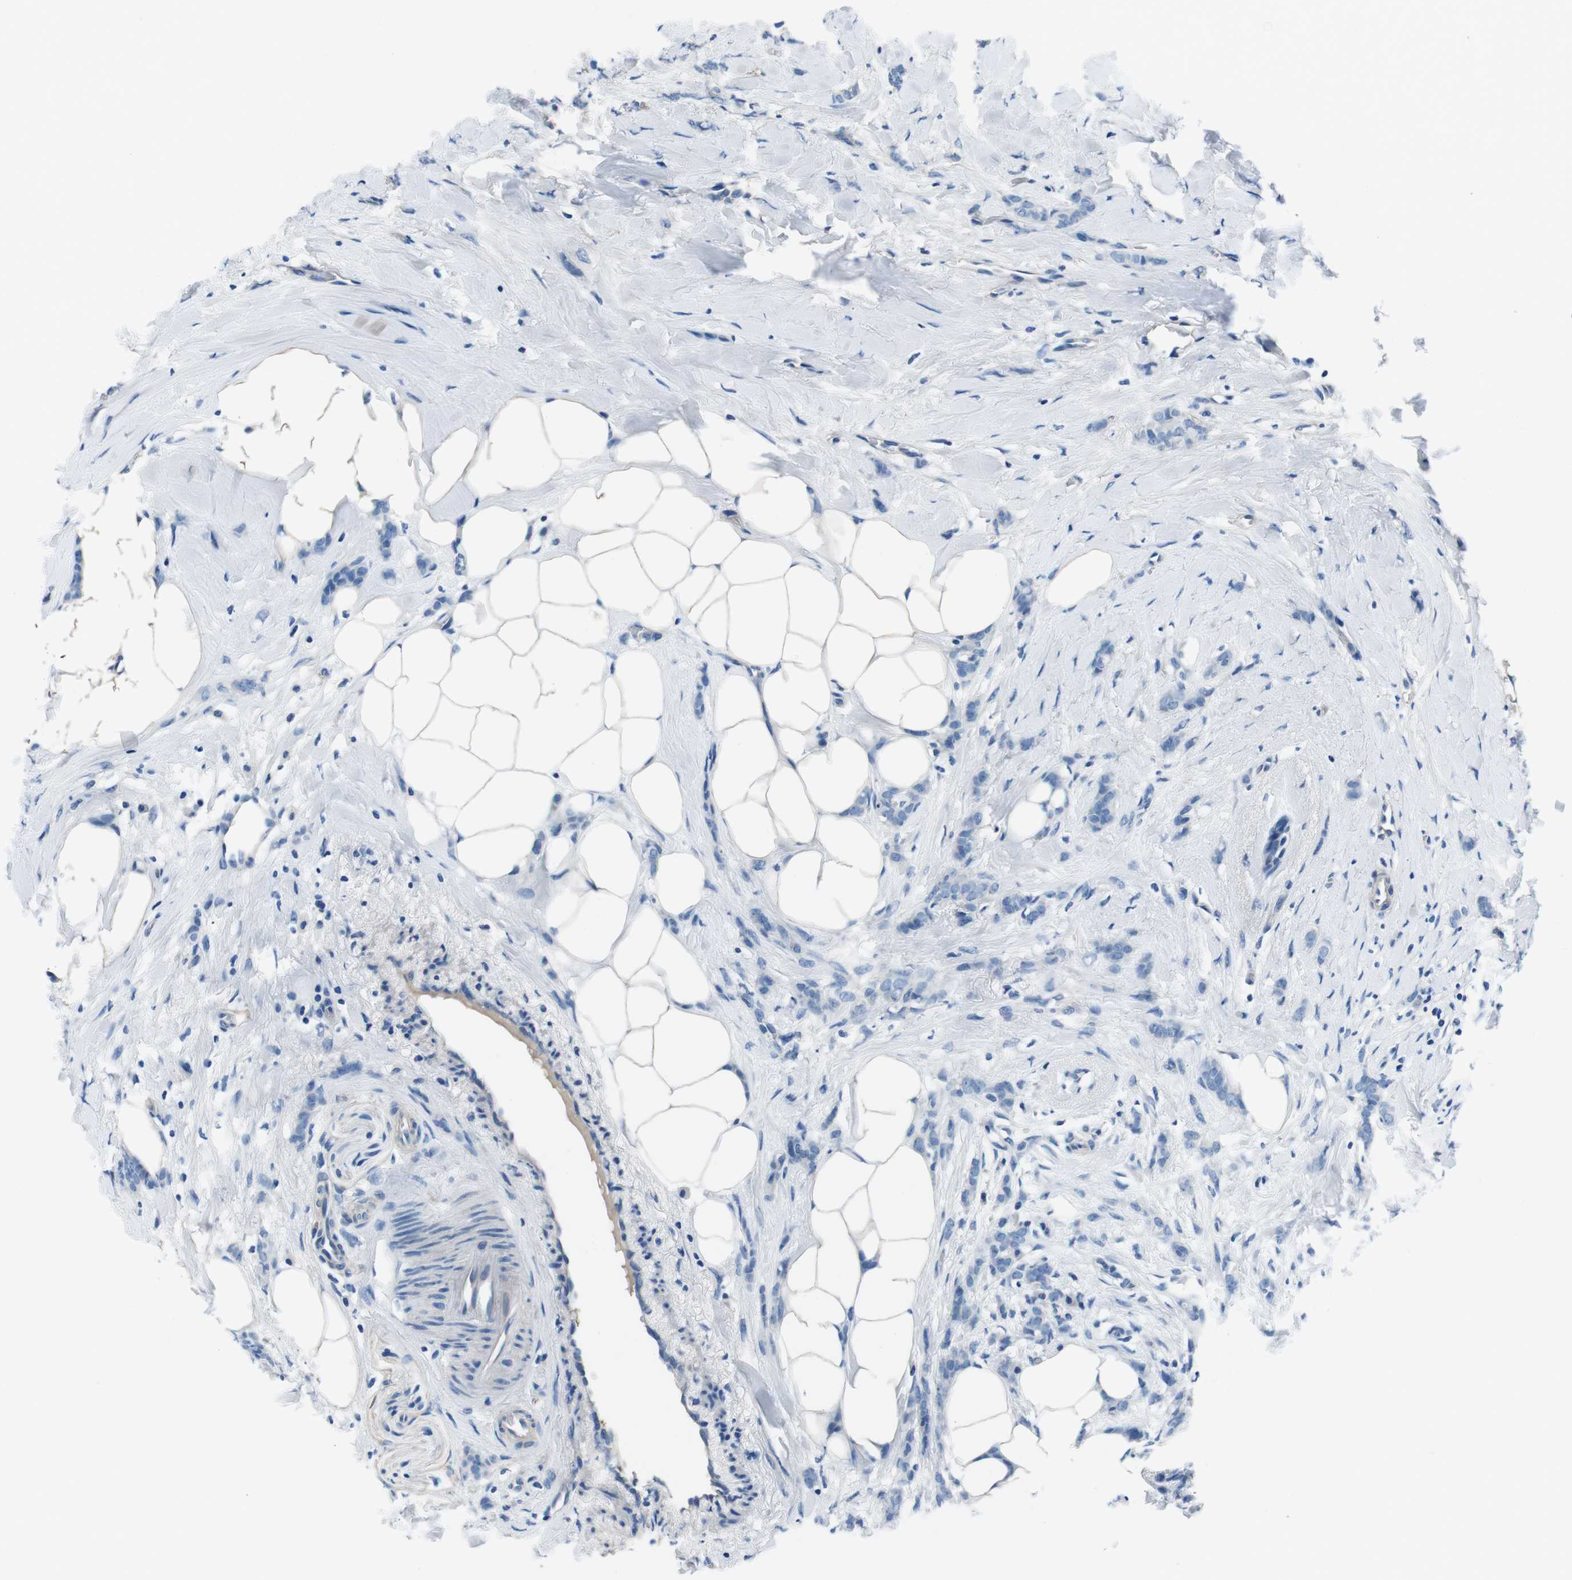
{"staining": {"intensity": "negative", "quantity": "none", "location": "none"}, "tissue": "breast cancer", "cell_type": "Tumor cells", "image_type": "cancer", "snomed": [{"axis": "morphology", "description": "Lobular carcinoma, in situ"}, {"axis": "morphology", "description": "Lobular carcinoma"}, {"axis": "topography", "description": "Breast"}], "caption": "Immunohistochemical staining of human breast cancer (lobular carcinoma) displays no significant positivity in tumor cells.", "gene": "CASQ1", "patient": {"sex": "female", "age": 41}}